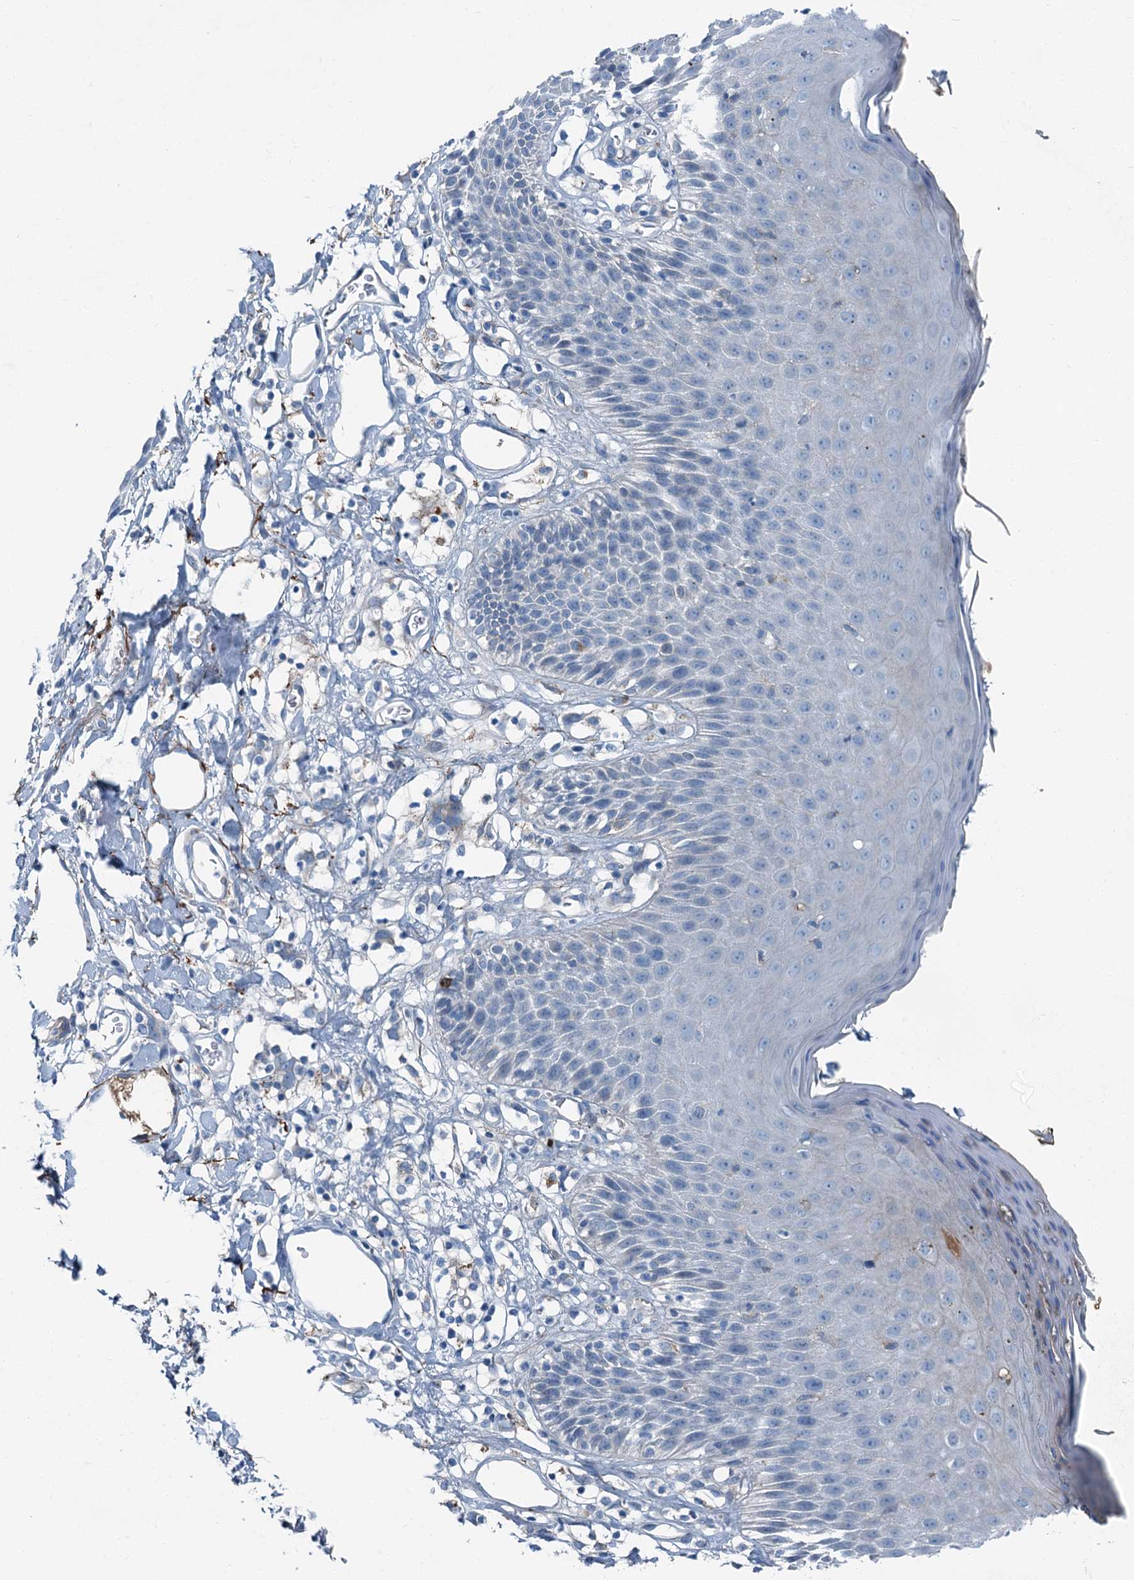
{"staining": {"intensity": "weak", "quantity": "<25%", "location": "cytoplasmic/membranous"}, "tissue": "skin", "cell_type": "Epidermal cells", "image_type": "normal", "snomed": [{"axis": "morphology", "description": "Normal tissue, NOS"}, {"axis": "topography", "description": "Vulva"}], "caption": "Human skin stained for a protein using immunohistochemistry (IHC) demonstrates no staining in epidermal cells.", "gene": "AXL", "patient": {"sex": "female", "age": 68}}